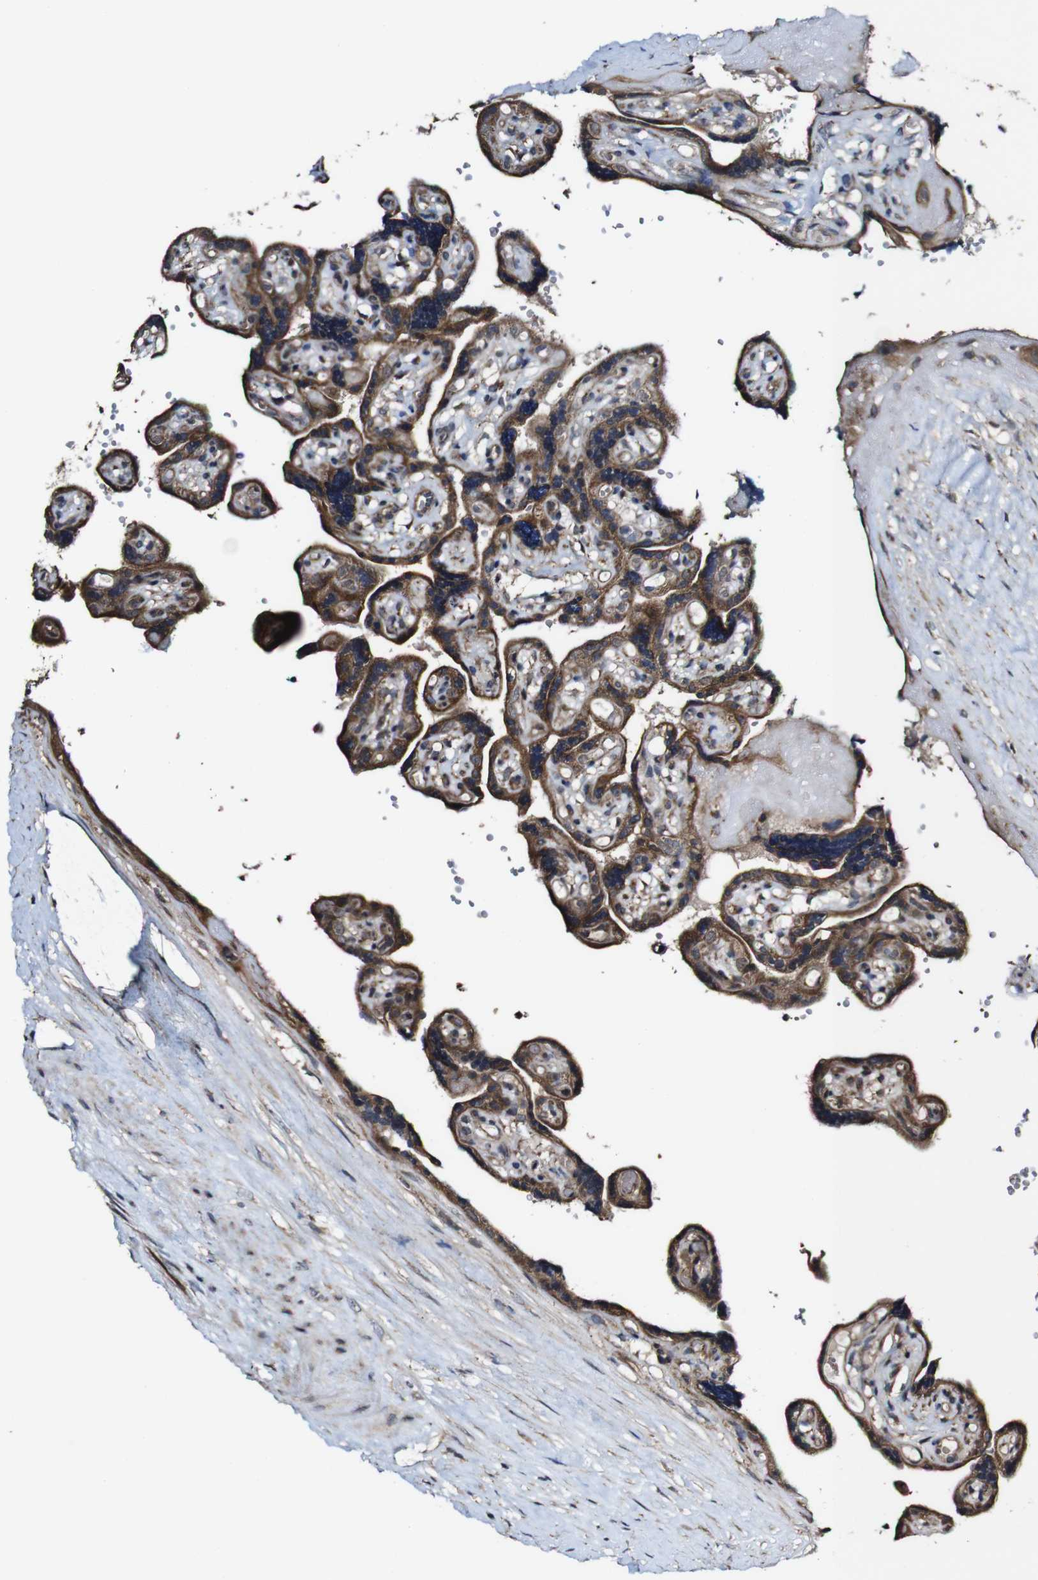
{"staining": {"intensity": "moderate", "quantity": ">75%", "location": "cytoplasmic/membranous"}, "tissue": "placenta", "cell_type": "Decidual cells", "image_type": "normal", "snomed": [{"axis": "morphology", "description": "Normal tissue, NOS"}, {"axis": "topography", "description": "Placenta"}], "caption": "Immunohistochemistry histopathology image of normal placenta stained for a protein (brown), which shows medium levels of moderate cytoplasmic/membranous positivity in approximately >75% of decidual cells.", "gene": "BTN3A3", "patient": {"sex": "female", "age": 30}}